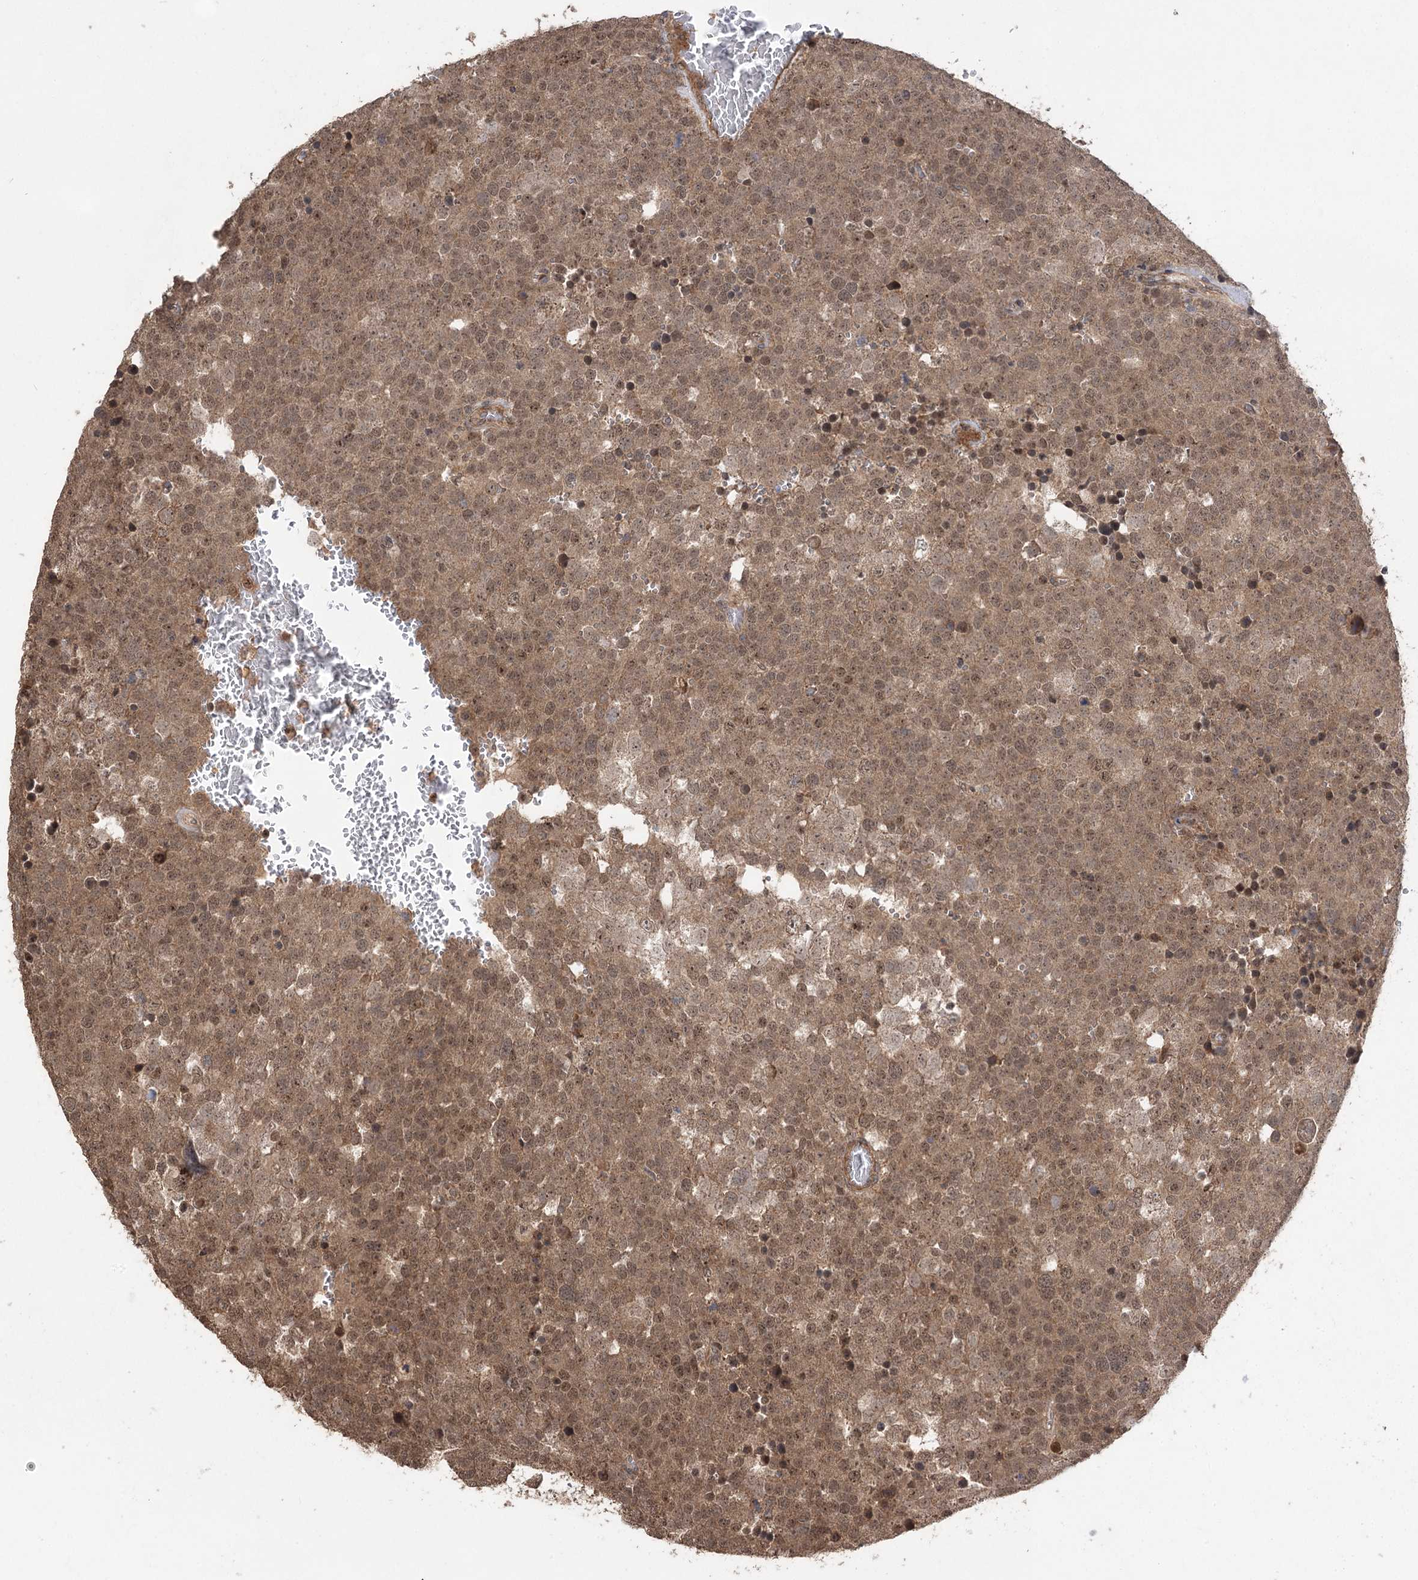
{"staining": {"intensity": "moderate", "quantity": ">75%", "location": "cytoplasmic/membranous,nuclear"}, "tissue": "testis cancer", "cell_type": "Tumor cells", "image_type": "cancer", "snomed": [{"axis": "morphology", "description": "Seminoma, NOS"}, {"axis": "topography", "description": "Testis"}], "caption": "Moderate cytoplasmic/membranous and nuclear protein positivity is seen in approximately >75% of tumor cells in testis seminoma.", "gene": "TENM2", "patient": {"sex": "male", "age": 71}}